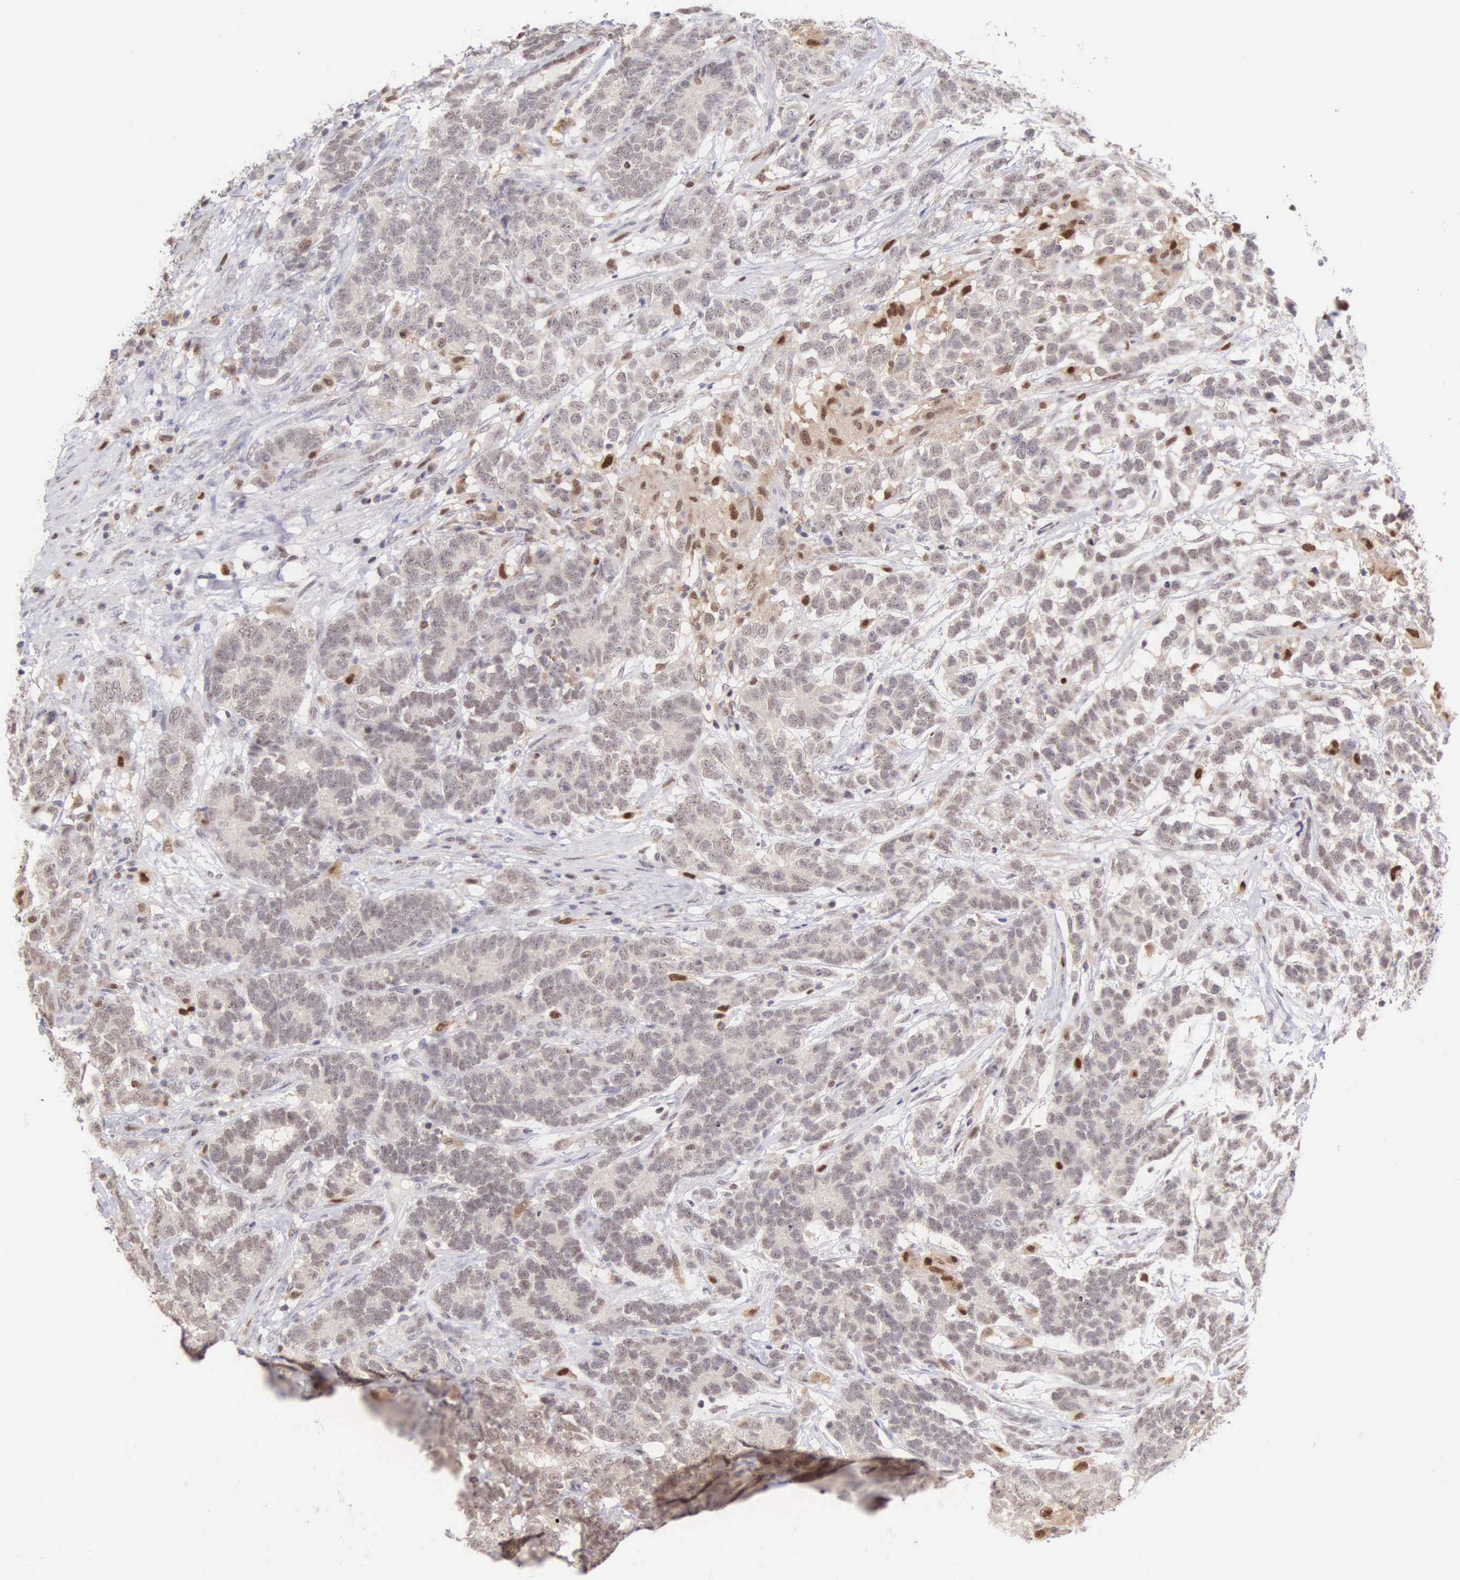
{"staining": {"intensity": "negative", "quantity": "none", "location": "none"}, "tissue": "testis cancer", "cell_type": "Tumor cells", "image_type": "cancer", "snomed": [{"axis": "morphology", "description": "Carcinoma, Embryonal, NOS"}, {"axis": "topography", "description": "Testis"}], "caption": "This is an immunohistochemistry image of testis embryonal carcinoma. There is no expression in tumor cells.", "gene": "GRK3", "patient": {"sex": "male", "age": 26}}